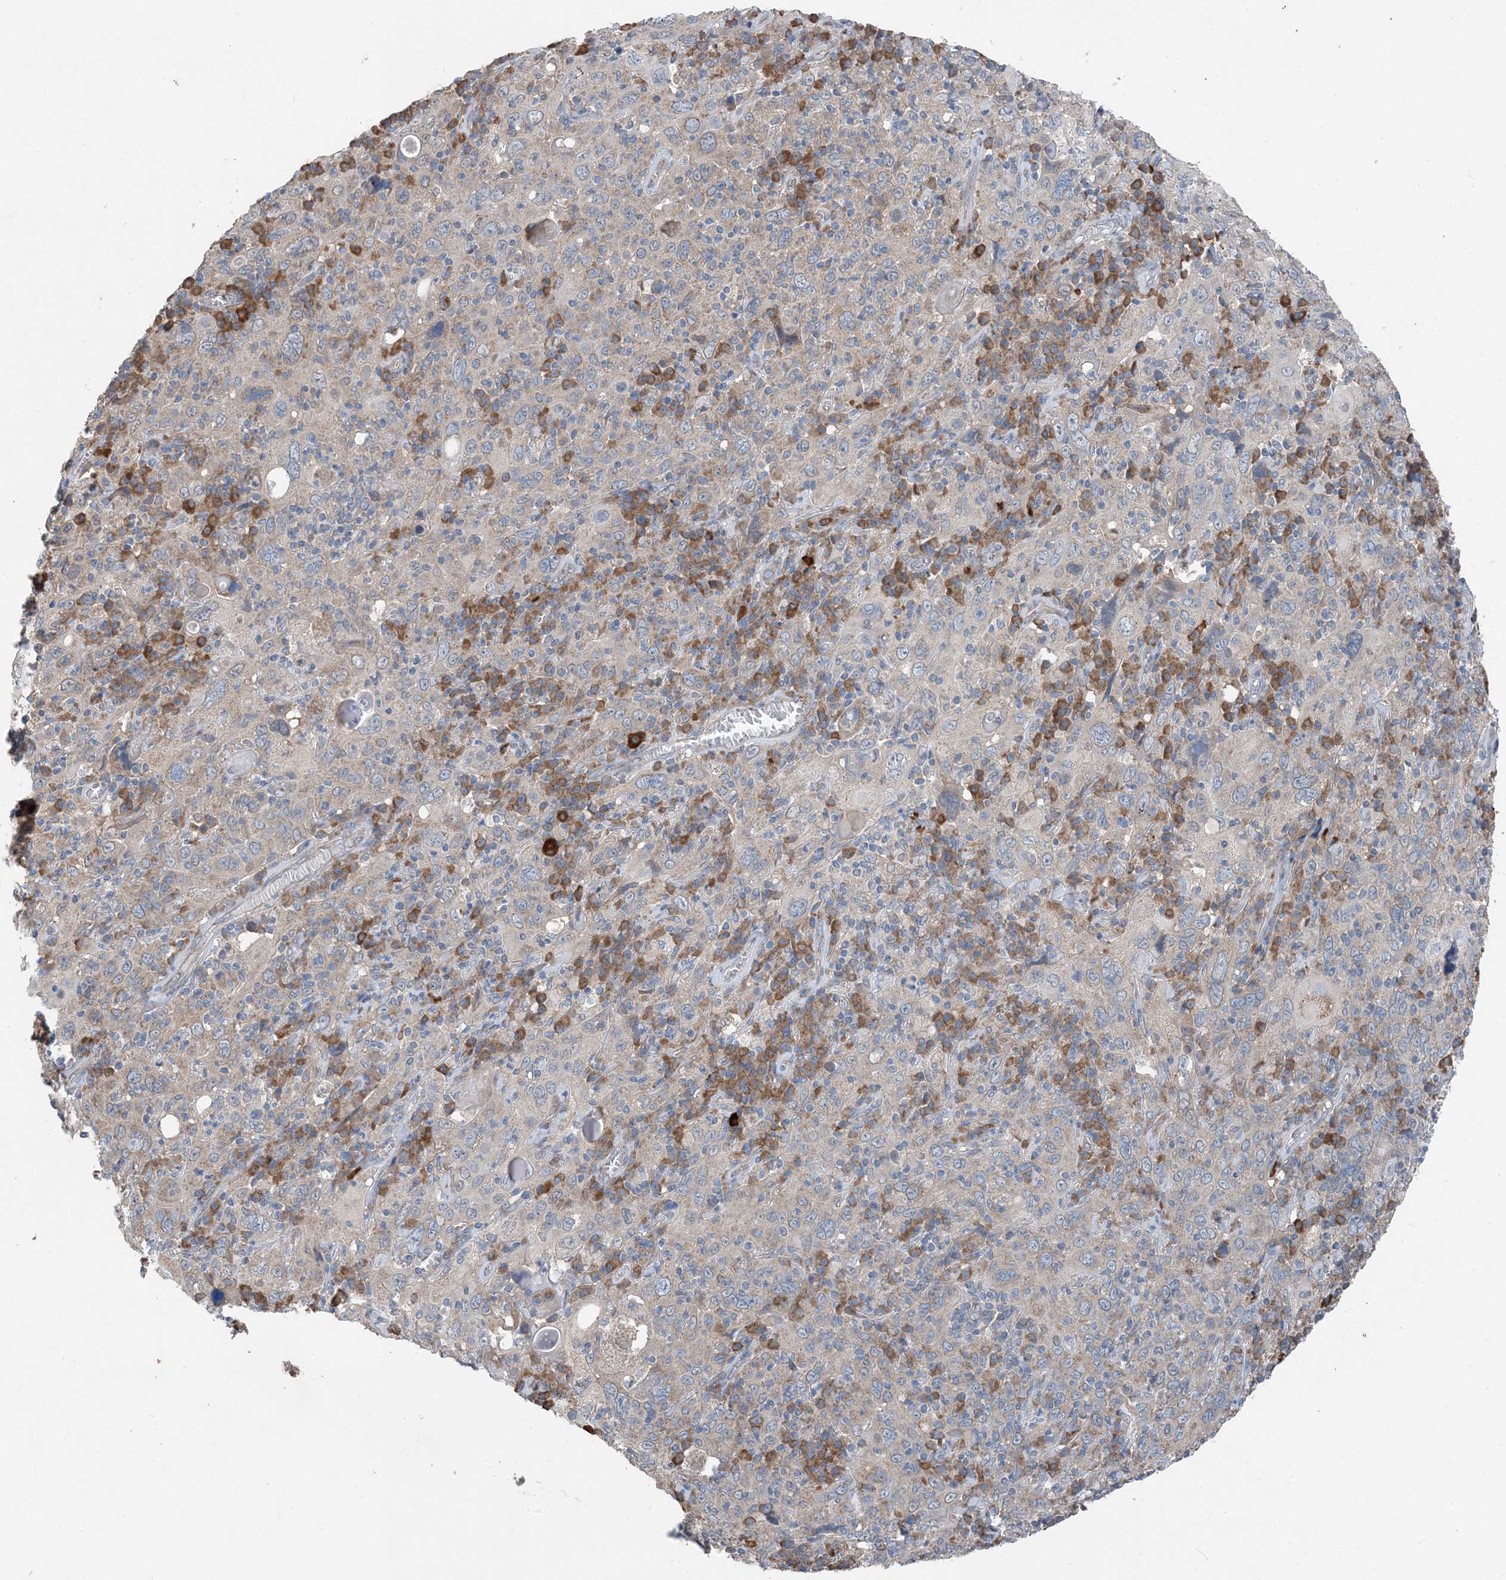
{"staining": {"intensity": "weak", "quantity": "<25%", "location": "cytoplasmic/membranous"}, "tissue": "cervical cancer", "cell_type": "Tumor cells", "image_type": "cancer", "snomed": [{"axis": "morphology", "description": "Squamous cell carcinoma, NOS"}, {"axis": "topography", "description": "Cervix"}], "caption": "DAB immunohistochemical staining of human cervical squamous cell carcinoma shows no significant expression in tumor cells. (DAB IHC with hematoxylin counter stain).", "gene": "DHX30", "patient": {"sex": "female", "age": 46}}